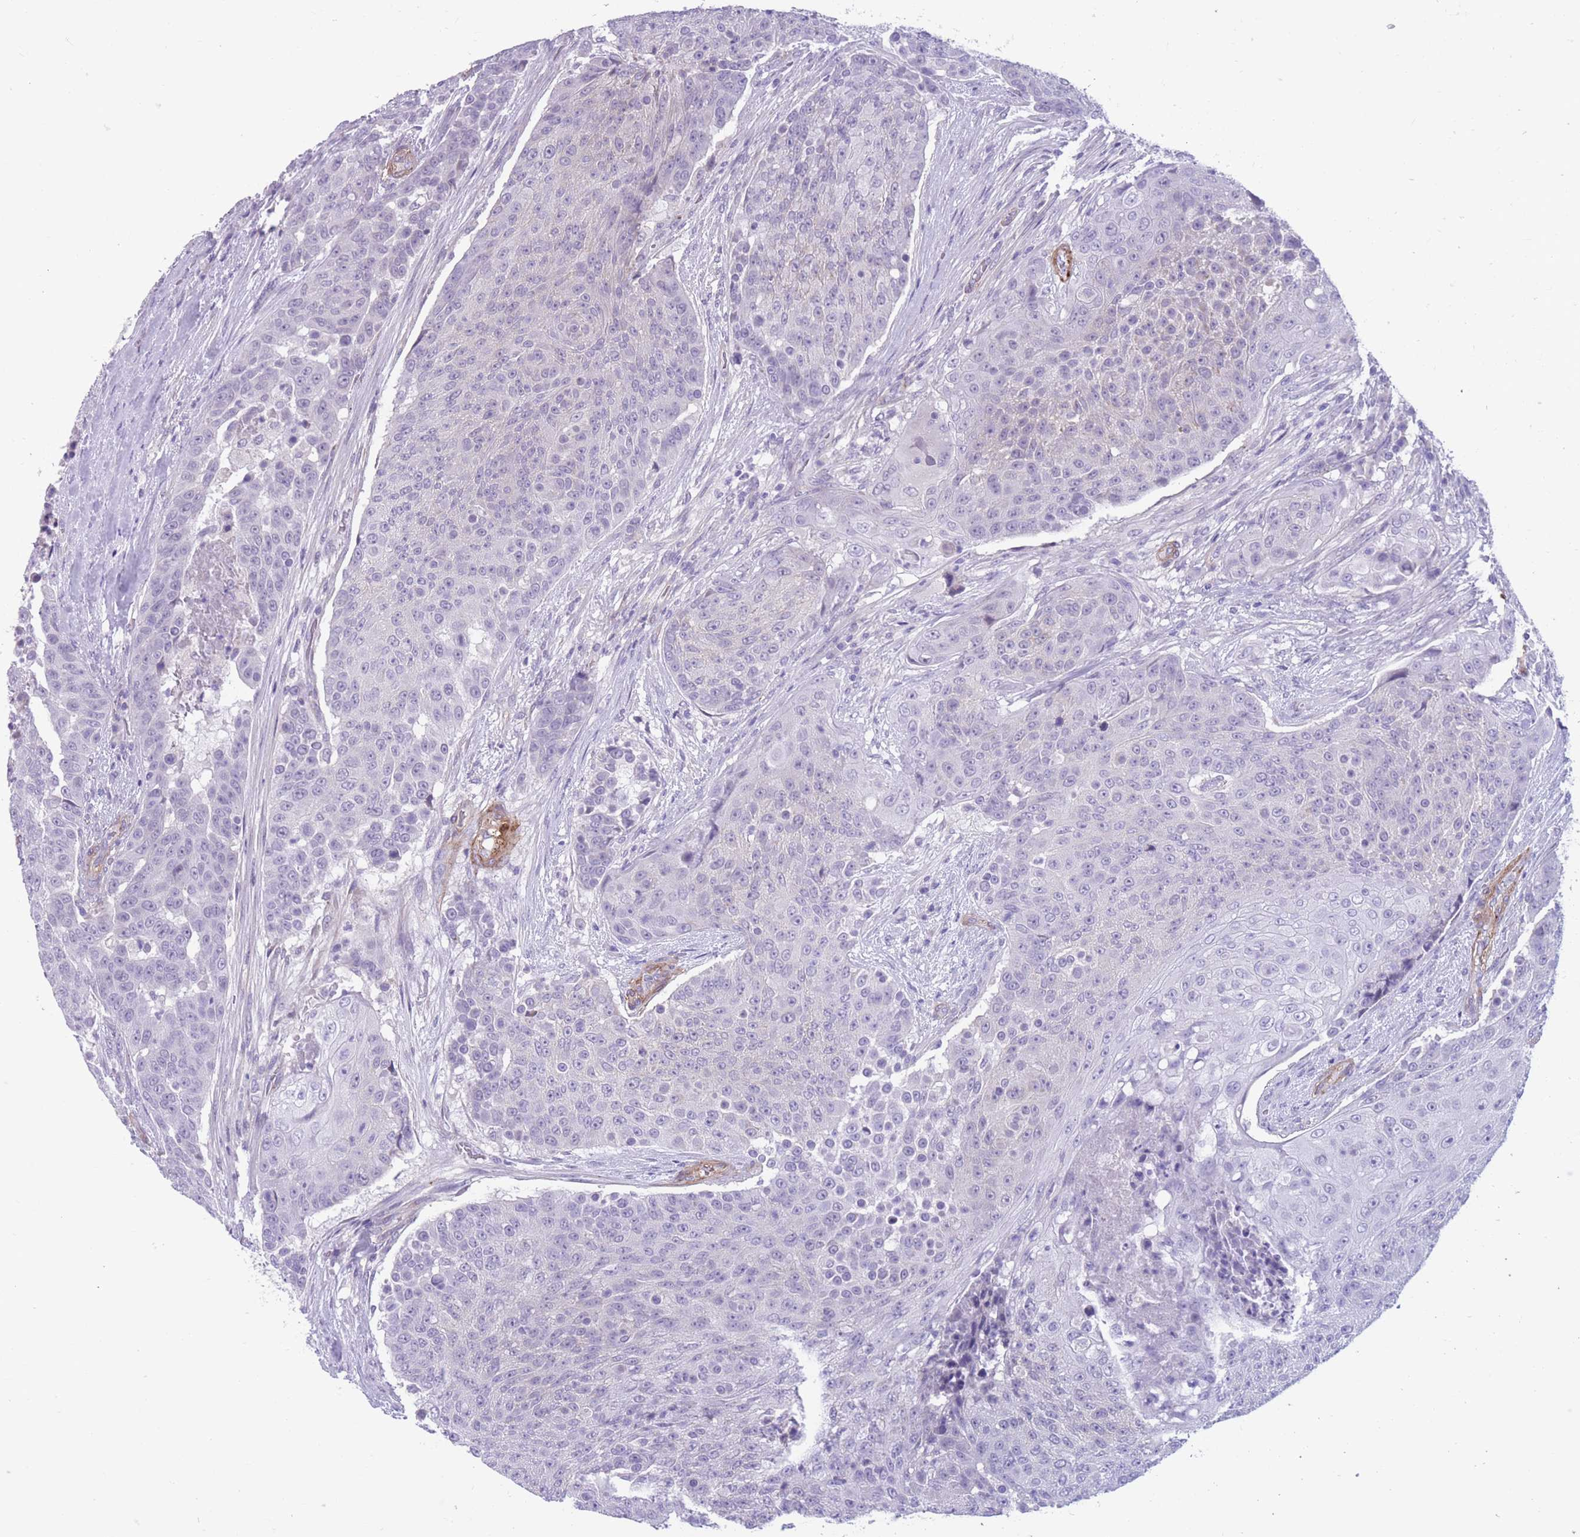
{"staining": {"intensity": "negative", "quantity": "none", "location": "none"}, "tissue": "urothelial cancer", "cell_type": "Tumor cells", "image_type": "cancer", "snomed": [{"axis": "morphology", "description": "Urothelial carcinoma, High grade"}, {"axis": "topography", "description": "Urinary bladder"}], "caption": "Urothelial carcinoma (high-grade) was stained to show a protein in brown. There is no significant positivity in tumor cells.", "gene": "DPYD", "patient": {"sex": "female", "age": 63}}